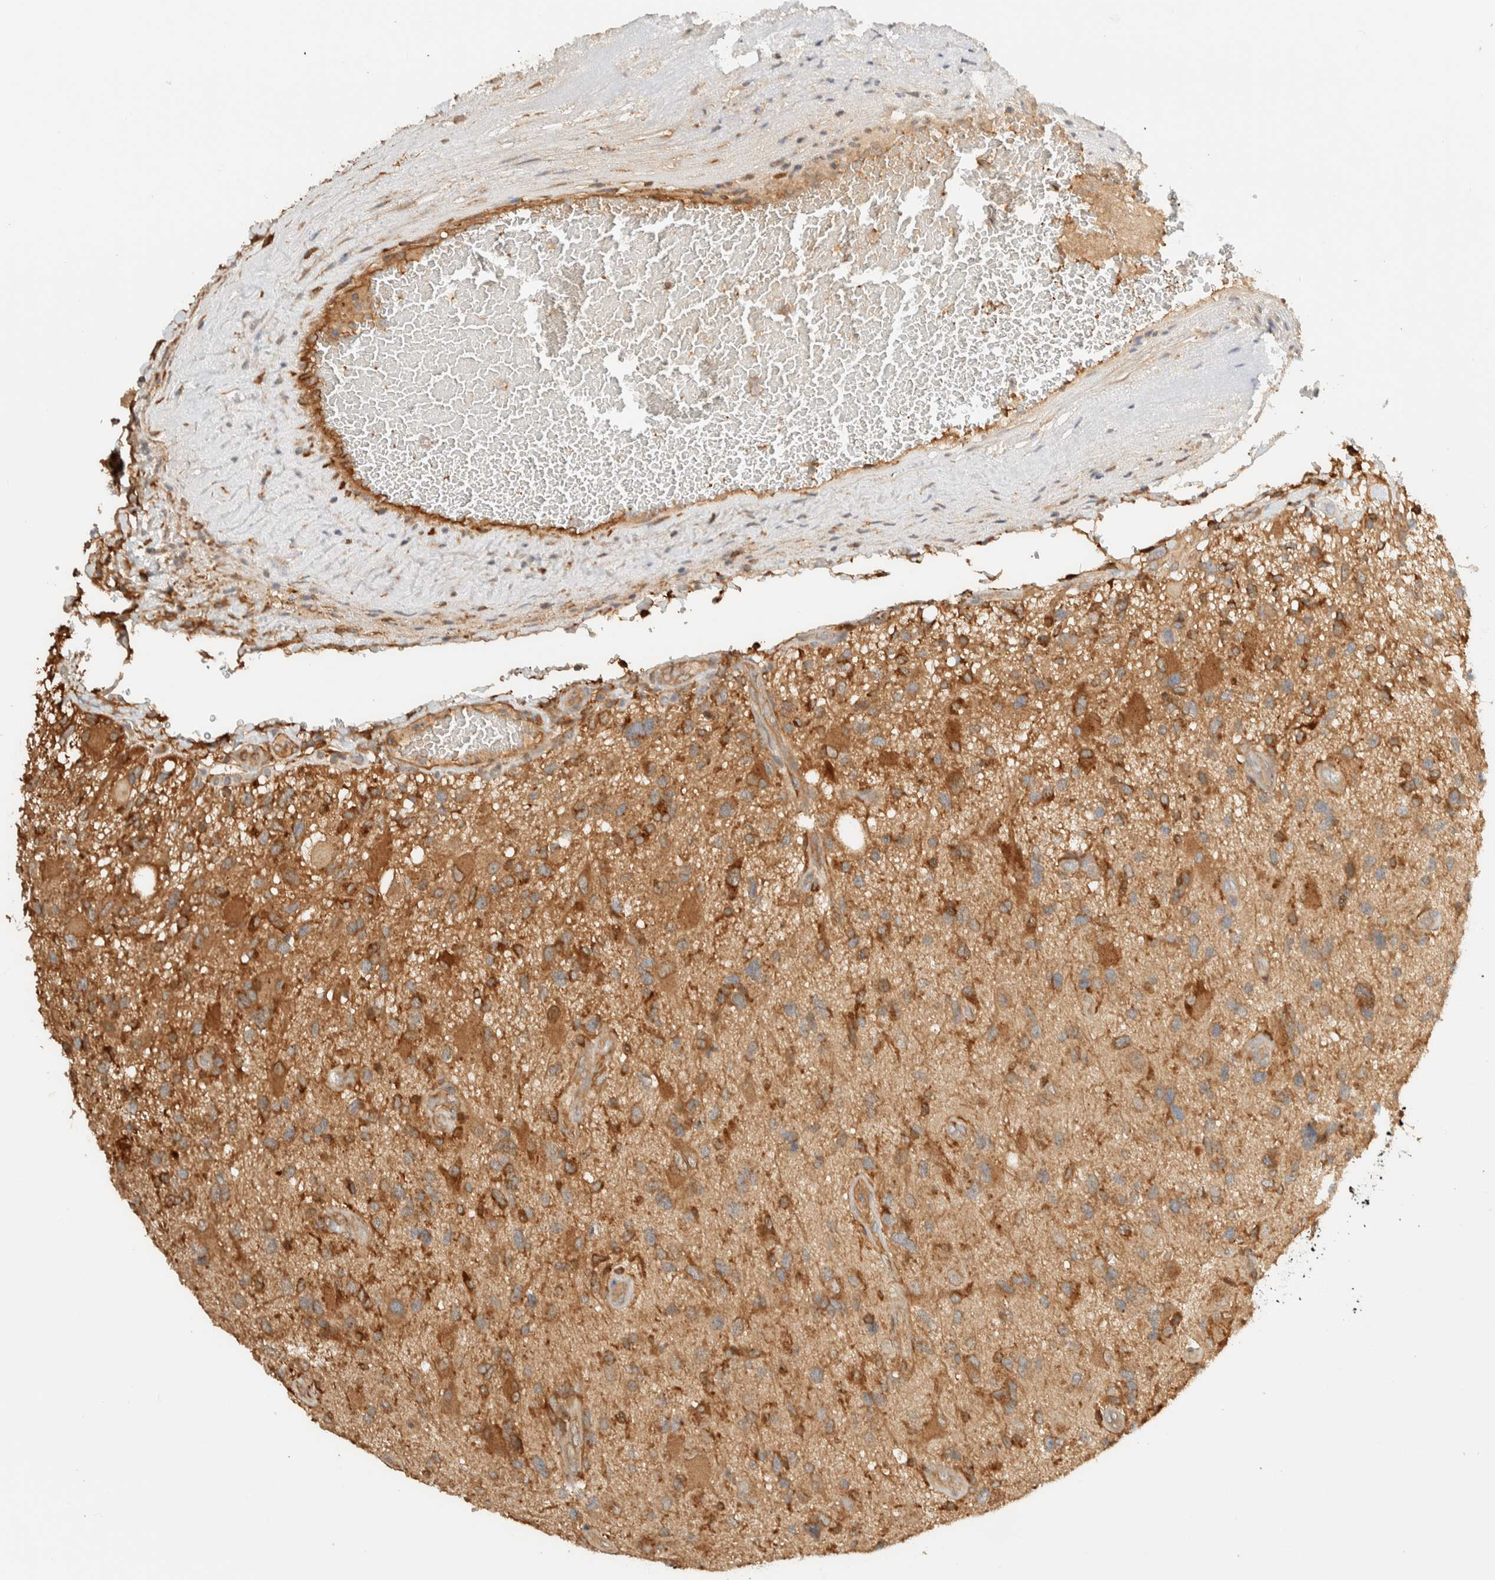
{"staining": {"intensity": "moderate", "quantity": "25%-75%", "location": "cytoplasmic/membranous"}, "tissue": "glioma", "cell_type": "Tumor cells", "image_type": "cancer", "snomed": [{"axis": "morphology", "description": "Glioma, malignant, High grade"}, {"axis": "topography", "description": "Brain"}], "caption": "The histopathology image reveals immunohistochemical staining of malignant high-grade glioma. There is moderate cytoplasmic/membranous expression is seen in approximately 25%-75% of tumor cells.", "gene": "TMEM192", "patient": {"sex": "male", "age": 33}}